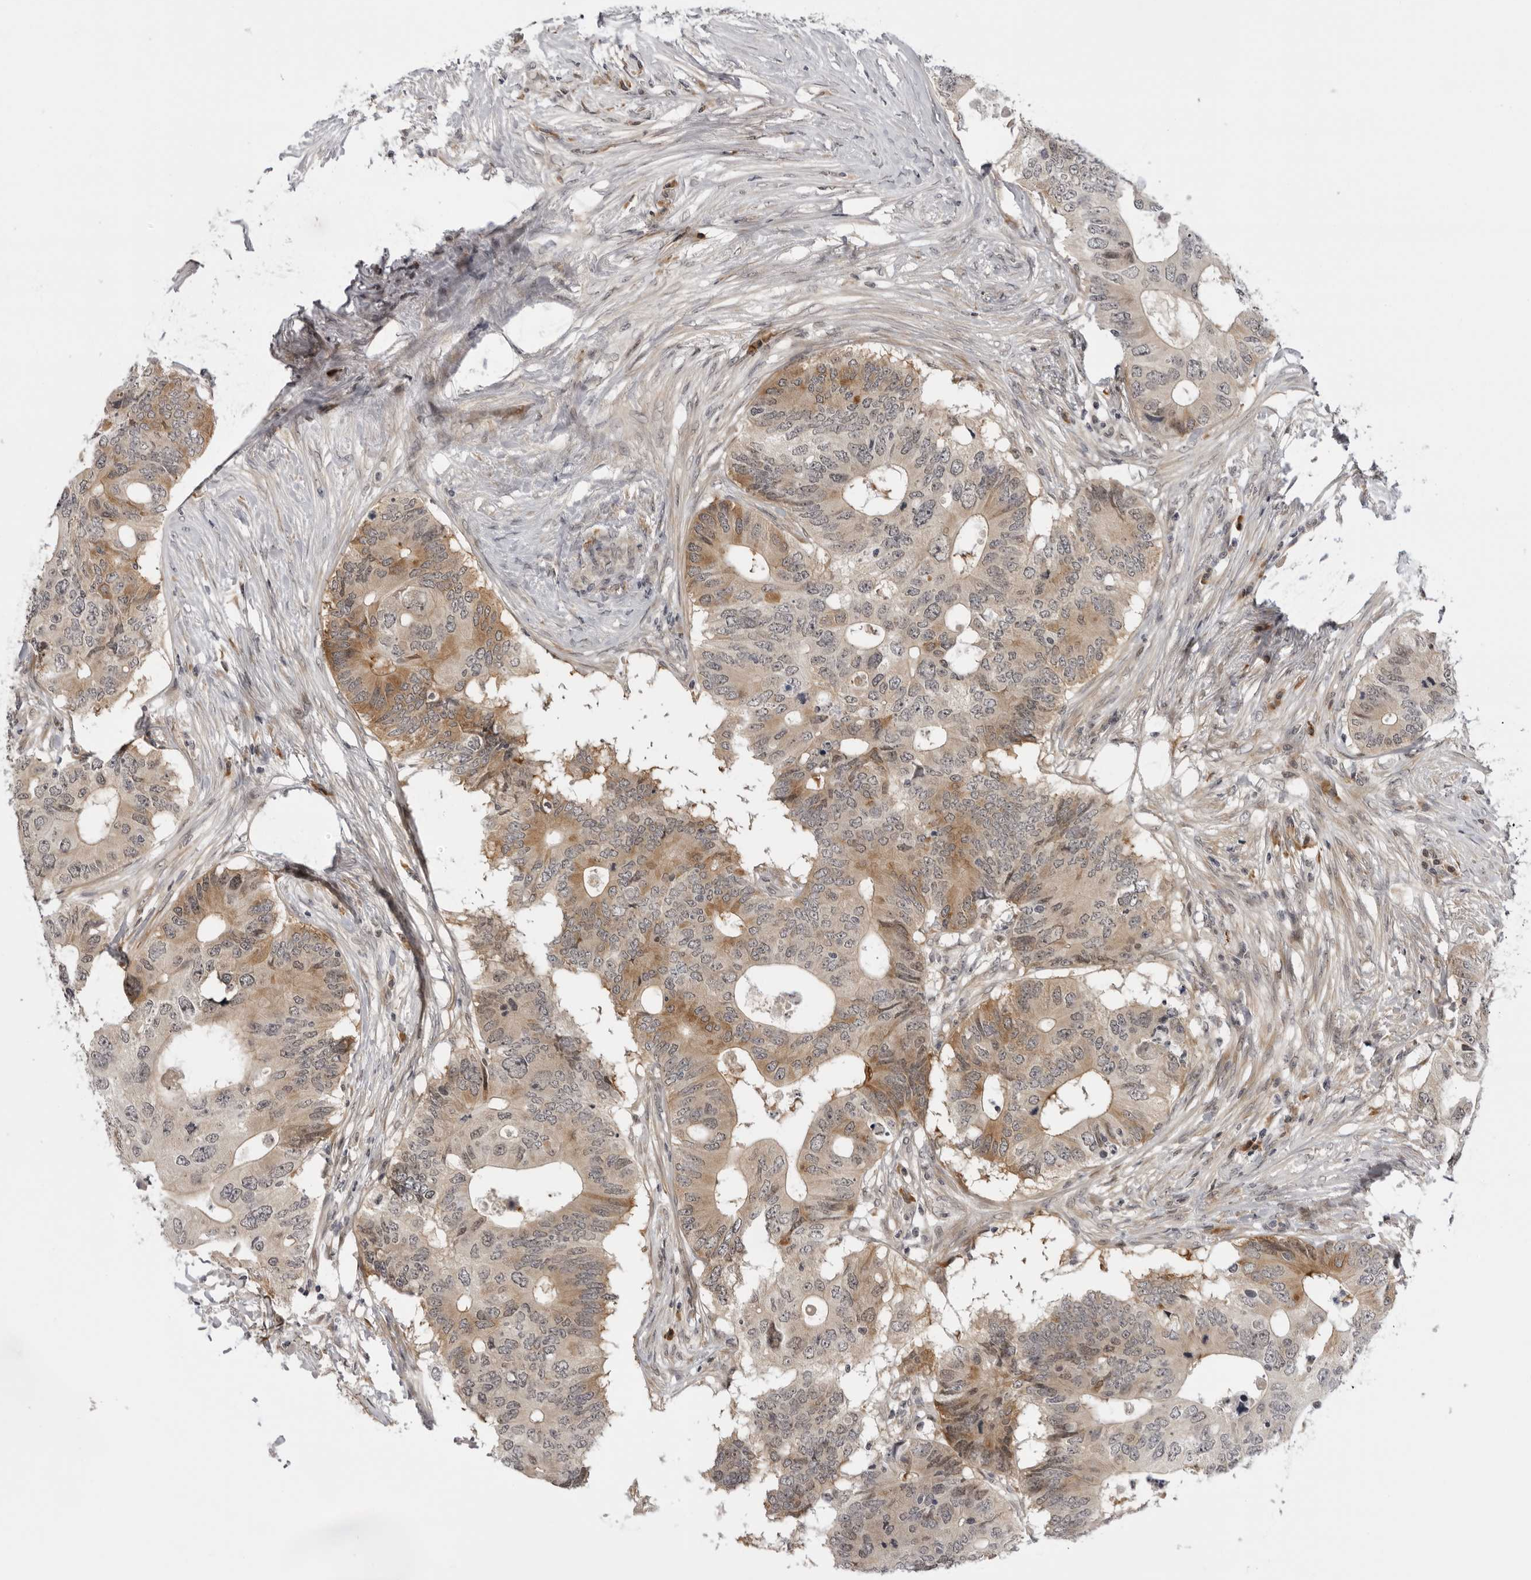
{"staining": {"intensity": "moderate", "quantity": "25%-75%", "location": "cytoplasmic/membranous,nuclear"}, "tissue": "colorectal cancer", "cell_type": "Tumor cells", "image_type": "cancer", "snomed": [{"axis": "morphology", "description": "Adenocarcinoma, NOS"}, {"axis": "topography", "description": "Colon"}], "caption": "Immunohistochemistry staining of colorectal cancer, which exhibits medium levels of moderate cytoplasmic/membranous and nuclear positivity in about 25%-75% of tumor cells indicating moderate cytoplasmic/membranous and nuclear protein positivity. The staining was performed using DAB (brown) for protein detection and nuclei were counterstained in hematoxylin (blue).", "gene": "ALPK2", "patient": {"sex": "male", "age": 71}}